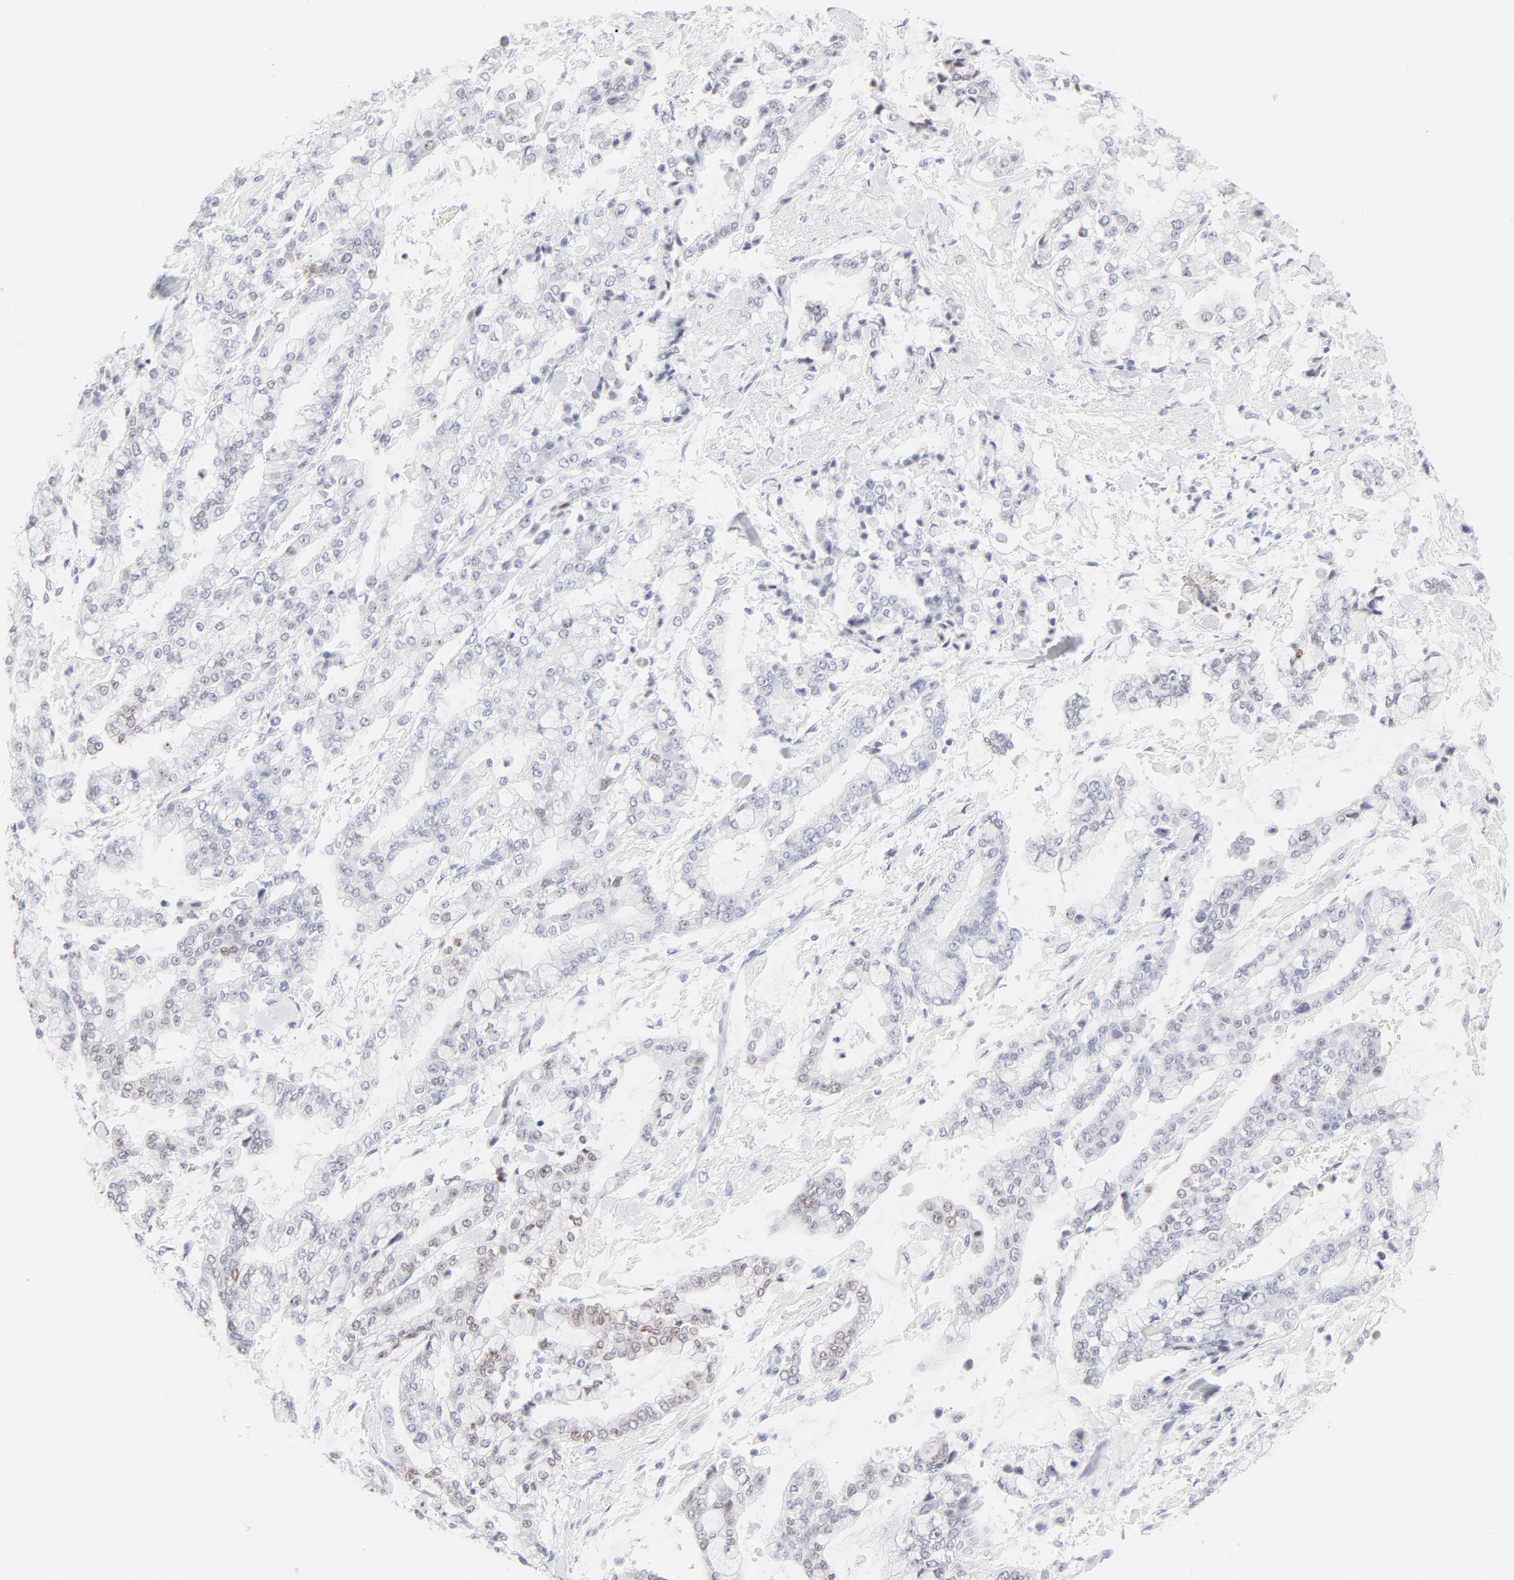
{"staining": {"intensity": "weak", "quantity": "<25%", "location": "nuclear"}, "tissue": "stomach cancer", "cell_type": "Tumor cells", "image_type": "cancer", "snomed": [{"axis": "morphology", "description": "Normal tissue, NOS"}, {"axis": "morphology", "description": "Adenocarcinoma, NOS"}, {"axis": "topography", "description": "Stomach, upper"}, {"axis": "topography", "description": "Stomach"}], "caption": "An immunohistochemistry image of stomach adenocarcinoma is shown. There is no staining in tumor cells of stomach adenocarcinoma. The staining was performed using DAB (3,3'-diaminobenzidine) to visualize the protein expression in brown, while the nuclei were stained in blue with hematoxylin (Magnification: 20x).", "gene": "ELF3", "patient": {"sex": "male", "age": 76}}